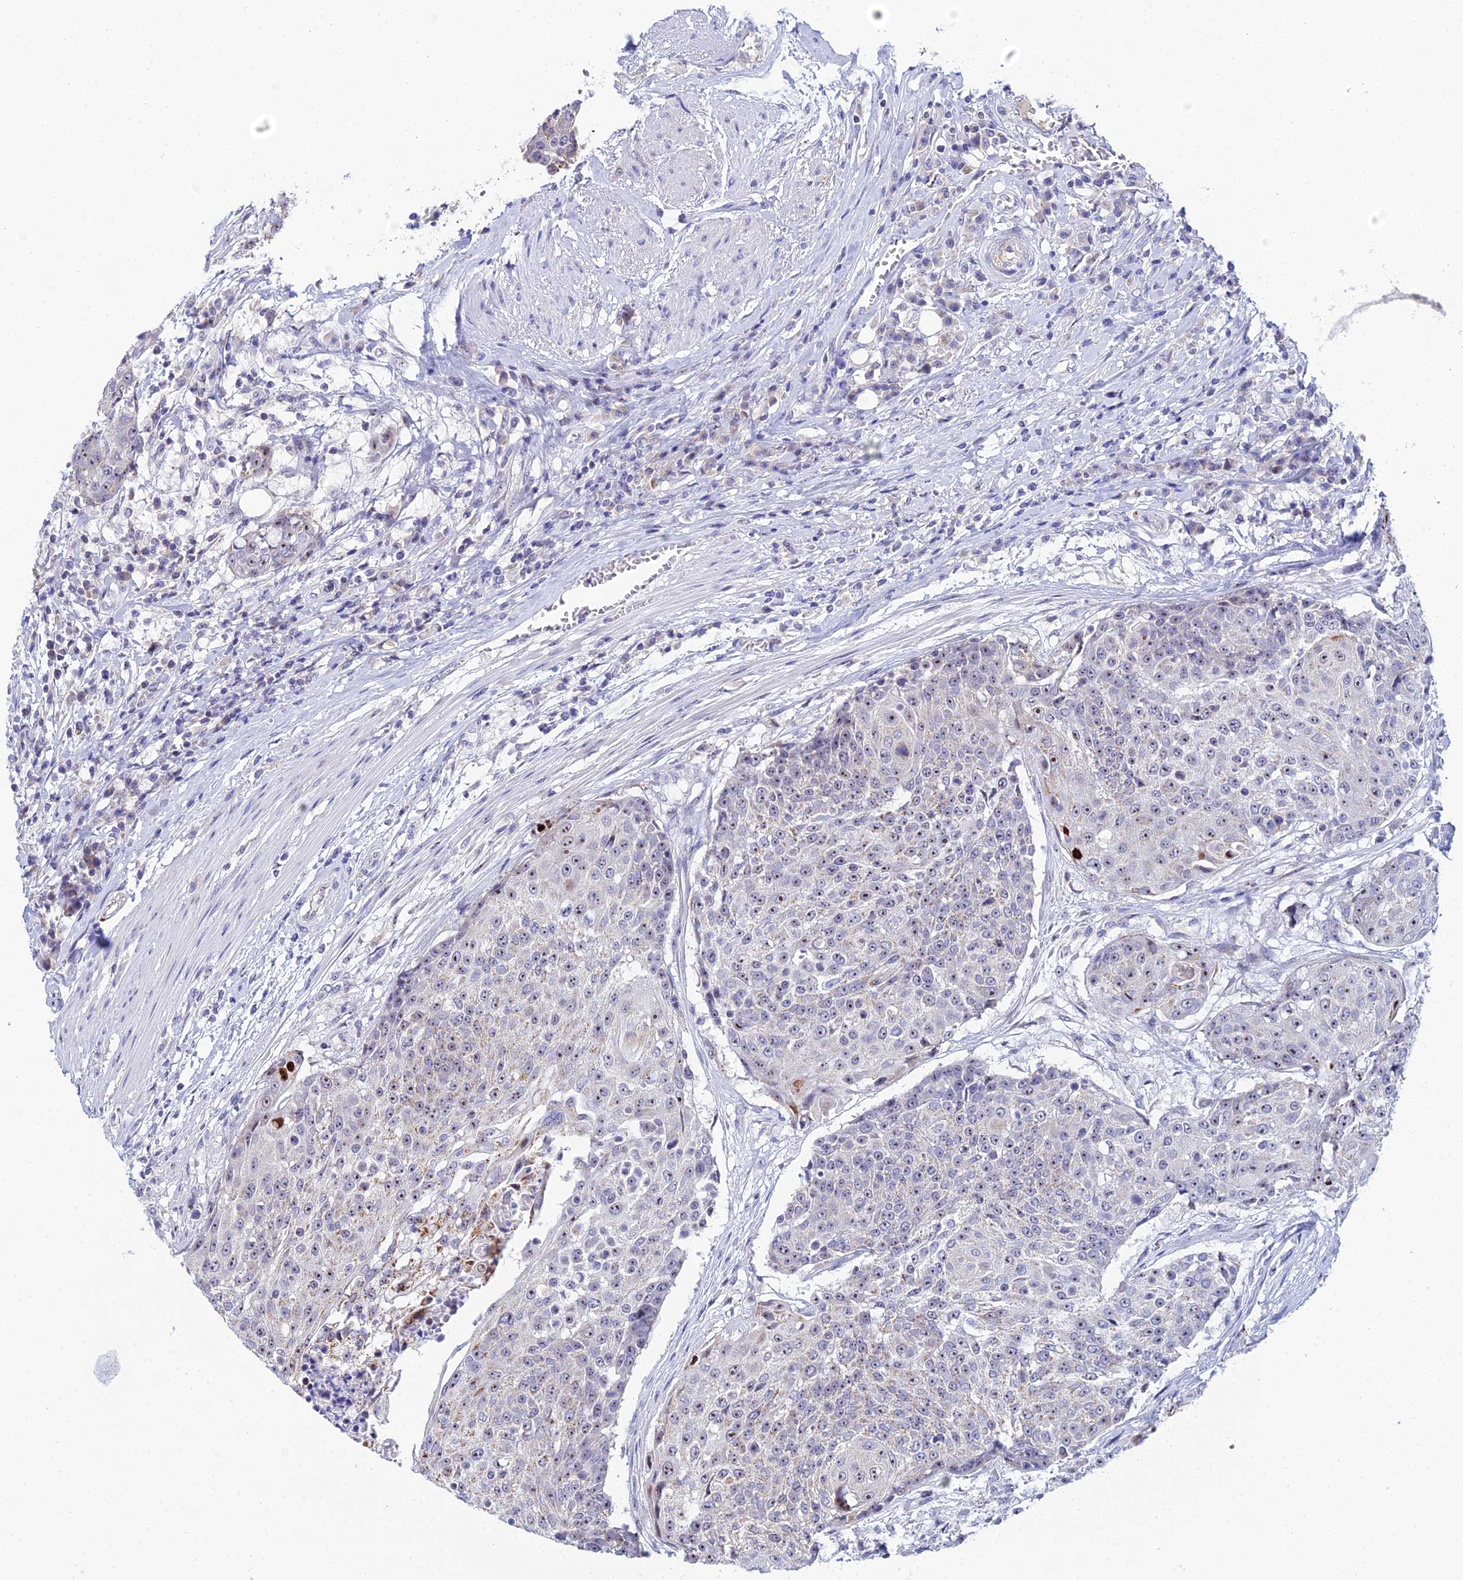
{"staining": {"intensity": "weak", "quantity": "25%-75%", "location": "cytoplasmic/membranous,nuclear"}, "tissue": "urothelial cancer", "cell_type": "Tumor cells", "image_type": "cancer", "snomed": [{"axis": "morphology", "description": "Urothelial carcinoma, High grade"}, {"axis": "topography", "description": "Urinary bladder"}], "caption": "Weak cytoplasmic/membranous and nuclear expression is identified in approximately 25%-75% of tumor cells in urothelial carcinoma (high-grade).", "gene": "PLPP4", "patient": {"sex": "female", "age": 63}}